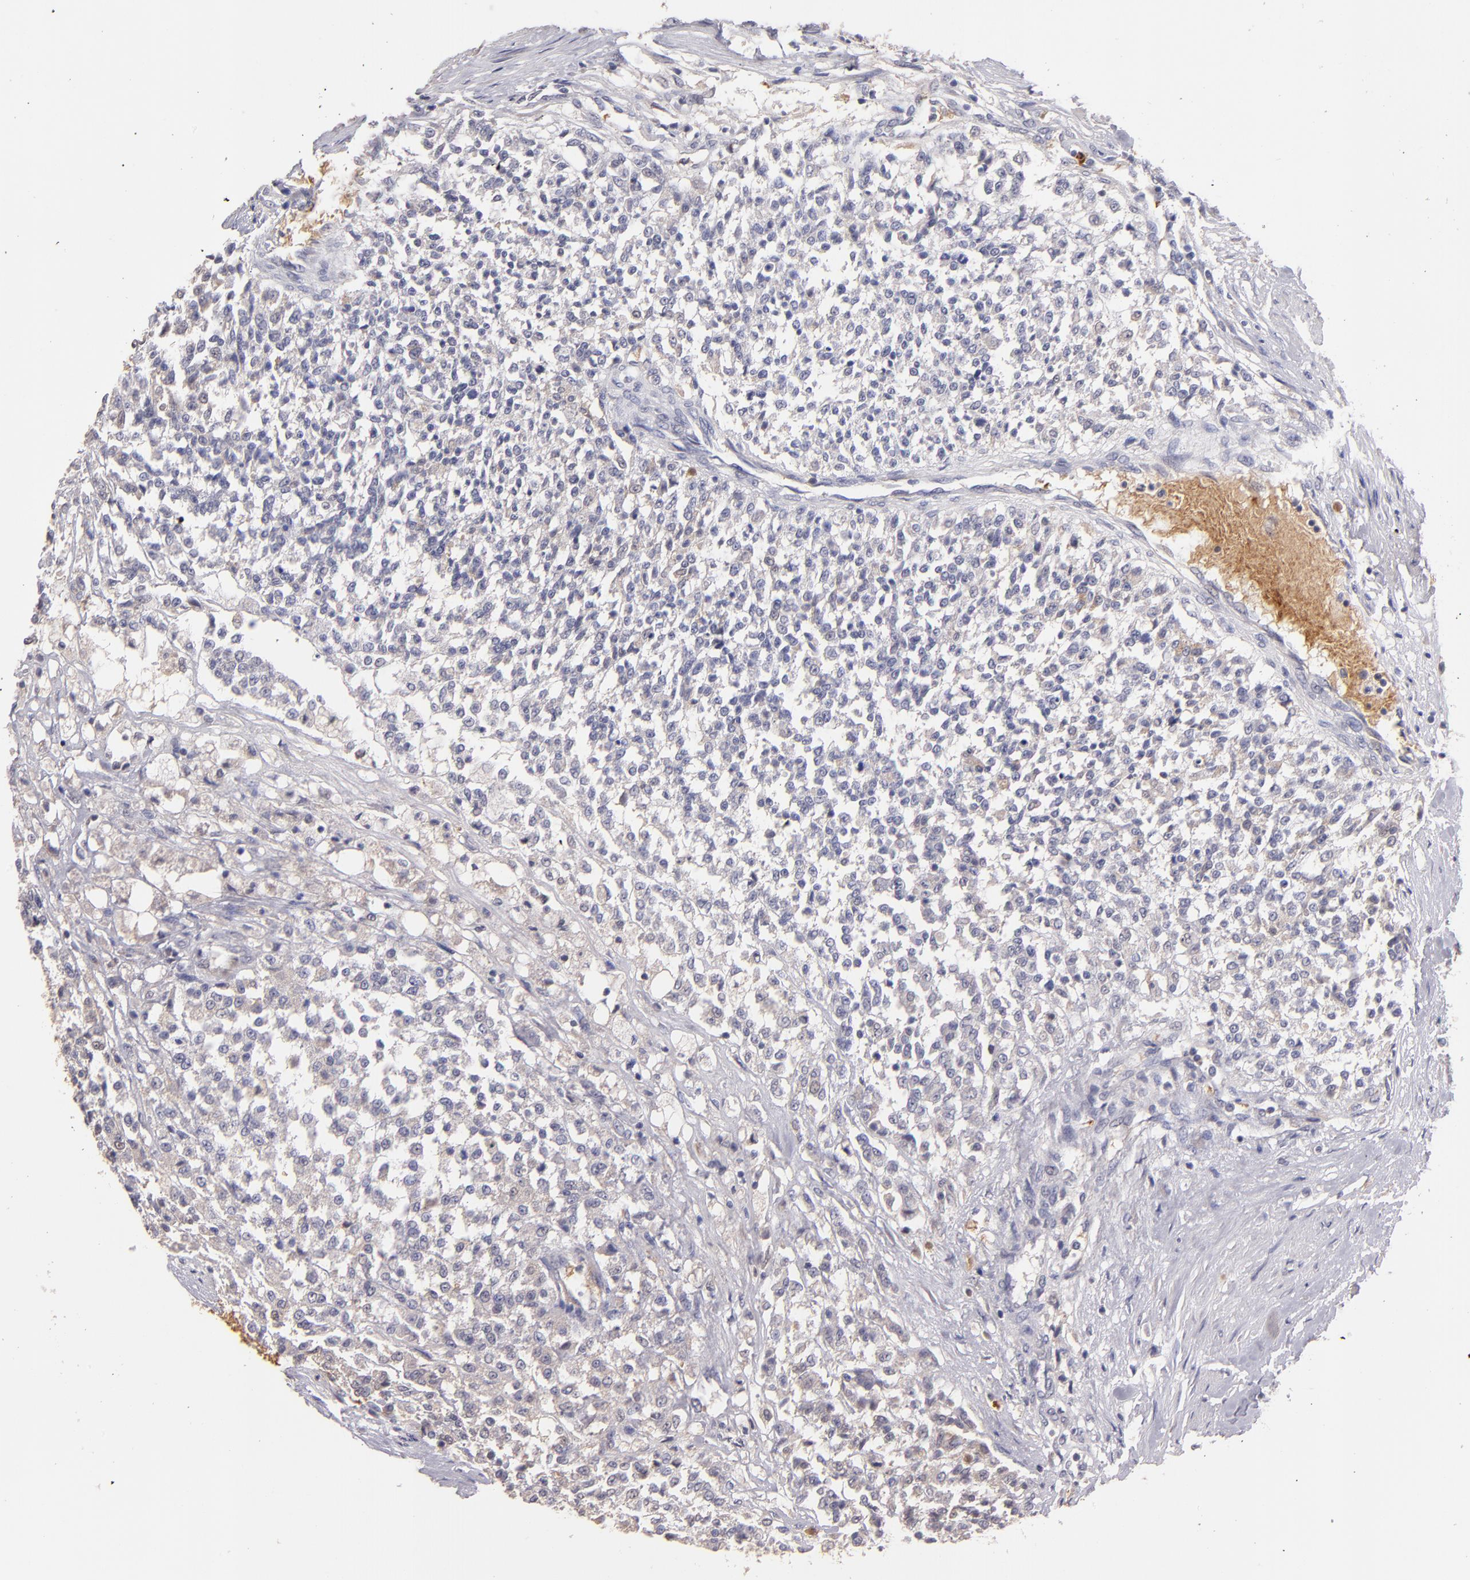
{"staining": {"intensity": "weak", "quantity": "<25%", "location": "cytoplasmic/membranous"}, "tissue": "testis cancer", "cell_type": "Tumor cells", "image_type": "cancer", "snomed": [{"axis": "morphology", "description": "Seminoma, NOS"}, {"axis": "topography", "description": "Testis"}], "caption": "Tumor cells show no significant protein expression in testis cancer. (DAB (3,3'-diaminobenzidine) immunohistochemistry with hematoxylin counter stain).", "gene": "SERPINC1", "patient": {"sex": "male", "age": 59}}